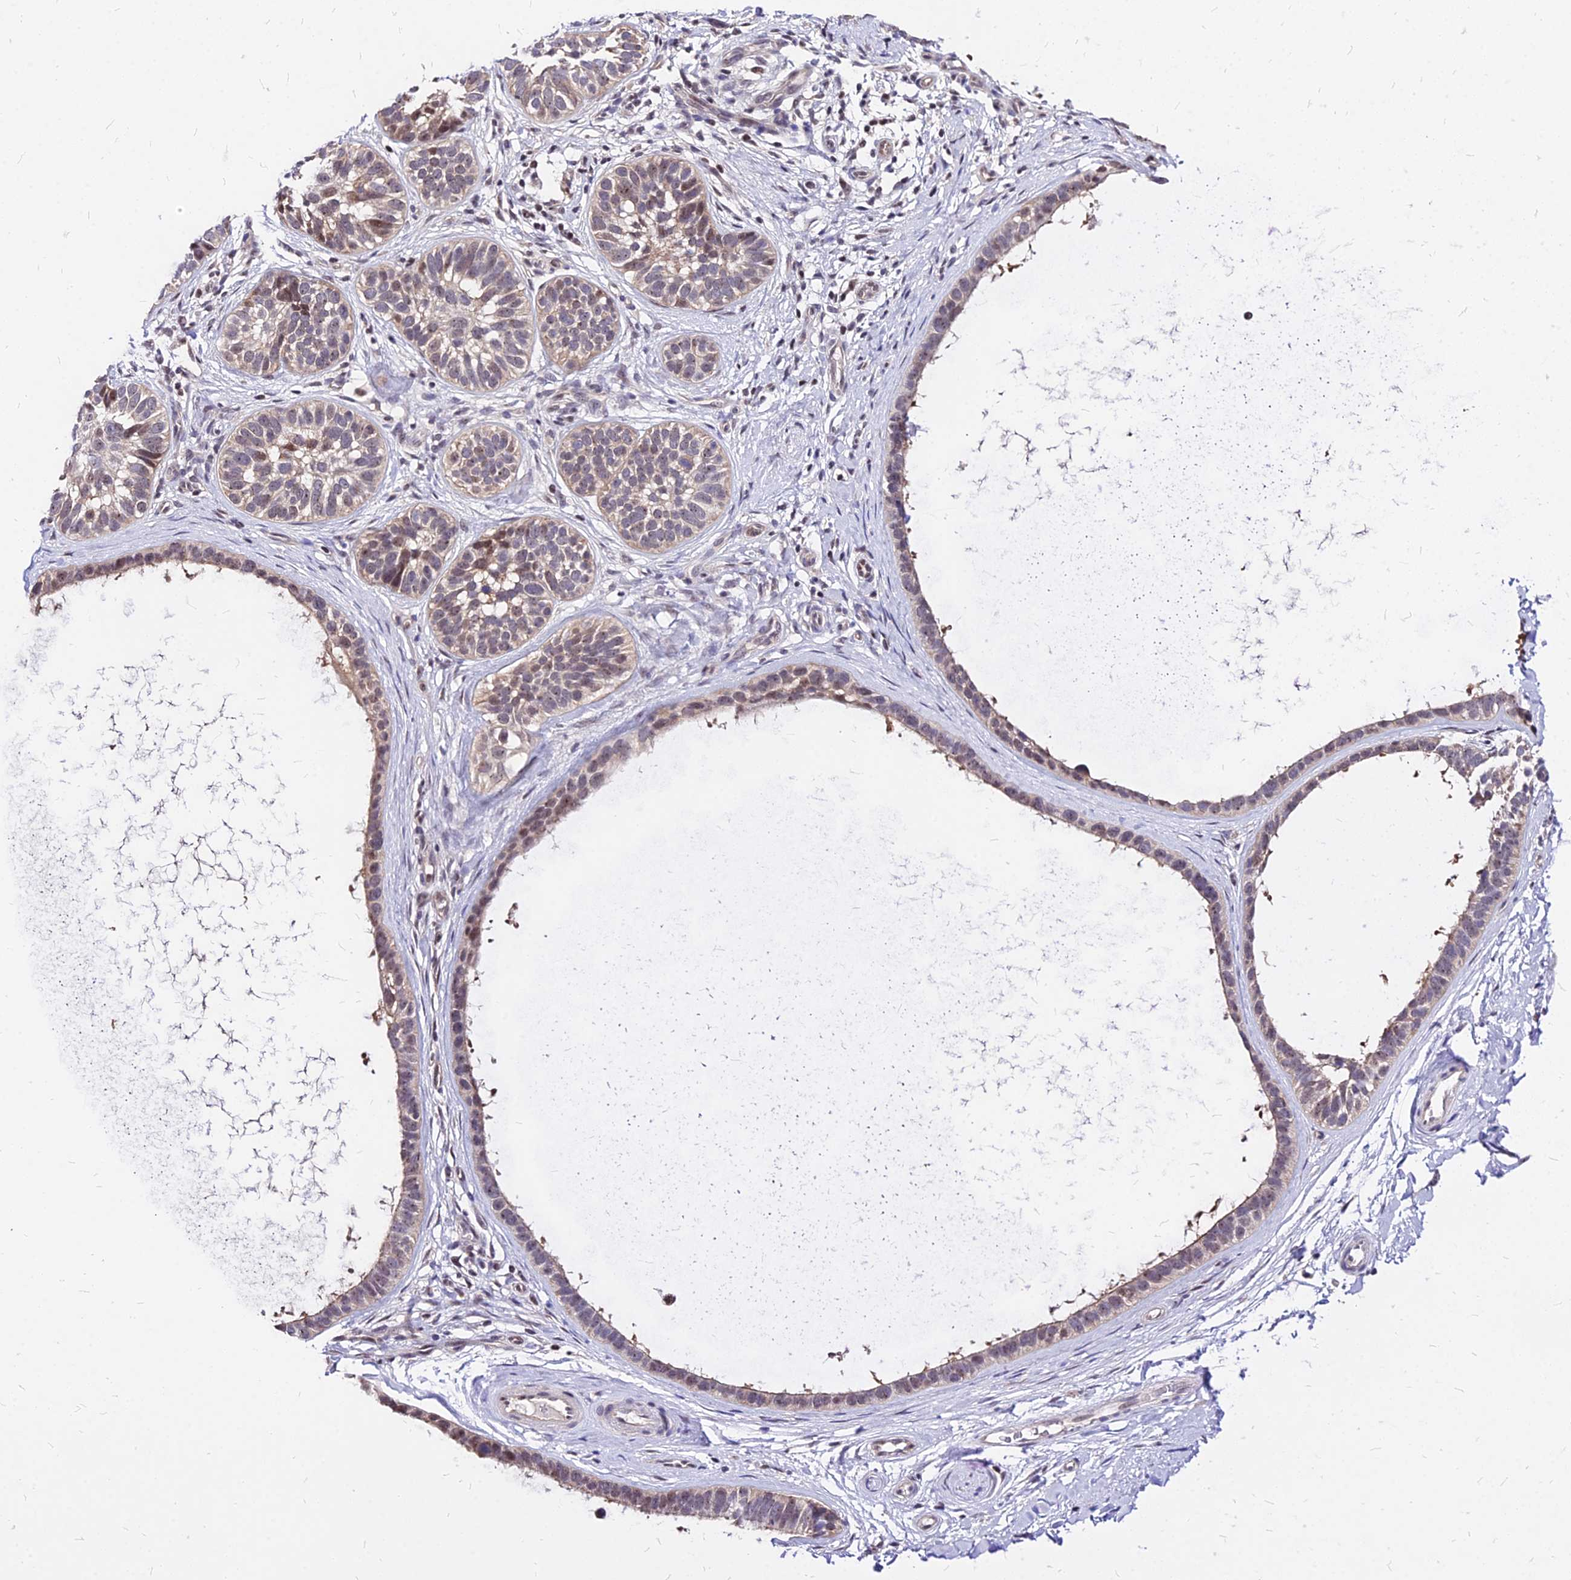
{"staining": {"intensity": "weak", "quantity": "<25%", "location": "nuclear"}, "tissue": "skin cancer", "cell_type": "Tumor cells", "image_type": "cancer", "snomed": [{"axis": "morphology", "description": "Basal cell carcinoma"}, {"axis": "topography", "description": "Skin"}], "caption": "The micrograph demonstrates no staining of tumor cells in skin cancer (basal cell carcinoma).", "gene": "DDX55", "patient": {"sex": "male", "age": 62}}